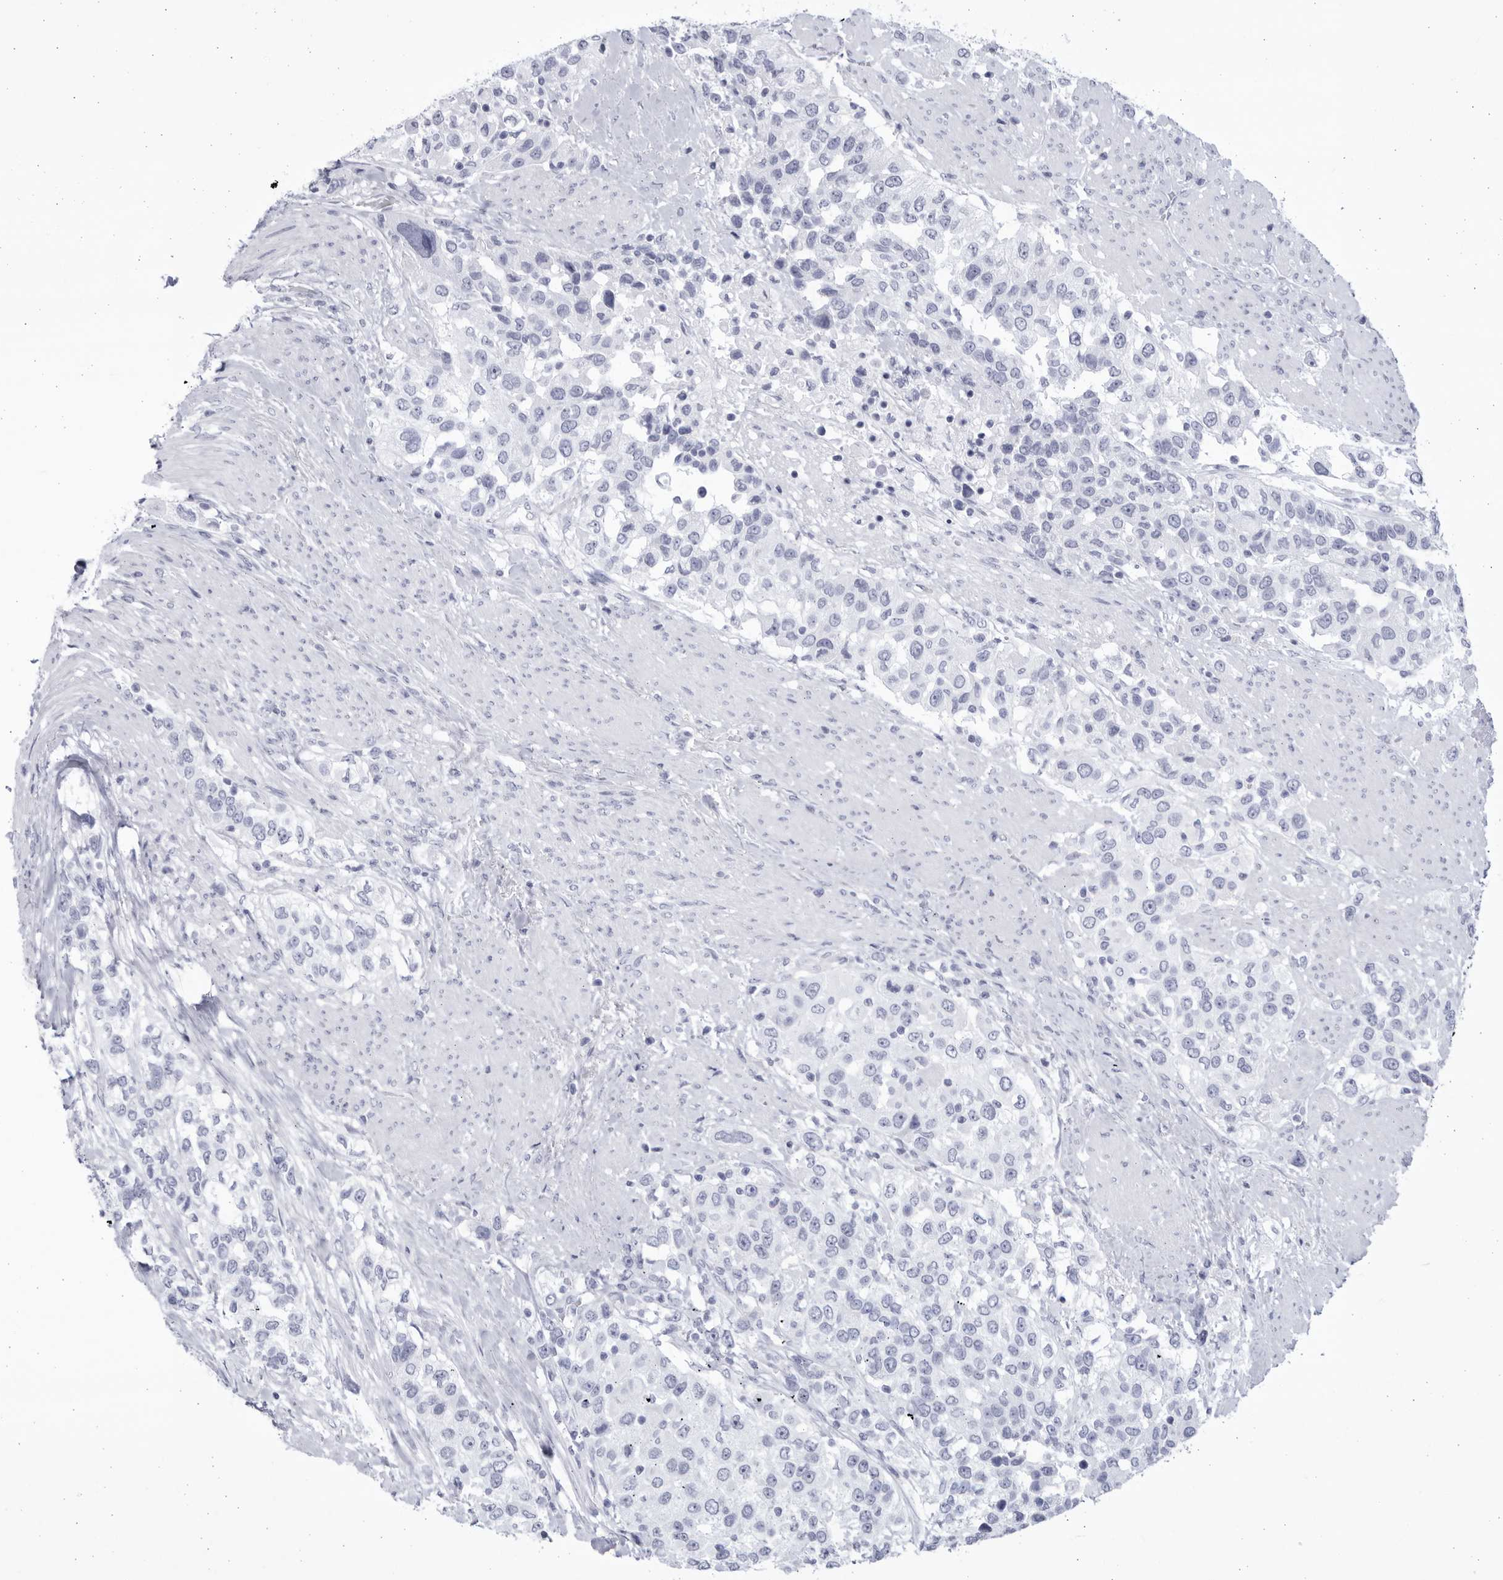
{"staining": {"intensity": "negative", "quantity": "none", "location": "none"}, "tissue": "urothelial cancer", "cell_type": "Tumor cells", "image_type": "cancer", "snomed": [{"axis": "morphology", "description": "Urothelial carcinoma, High grade"}, {"axis": "topography", "description": "Urinary bladder"}], "caption": "Urothelial cancer stained for a protein using IHC shows no expression tumor cells.", "gene": "CCDC181", "patient": {"sex": "female", "age": 80}}